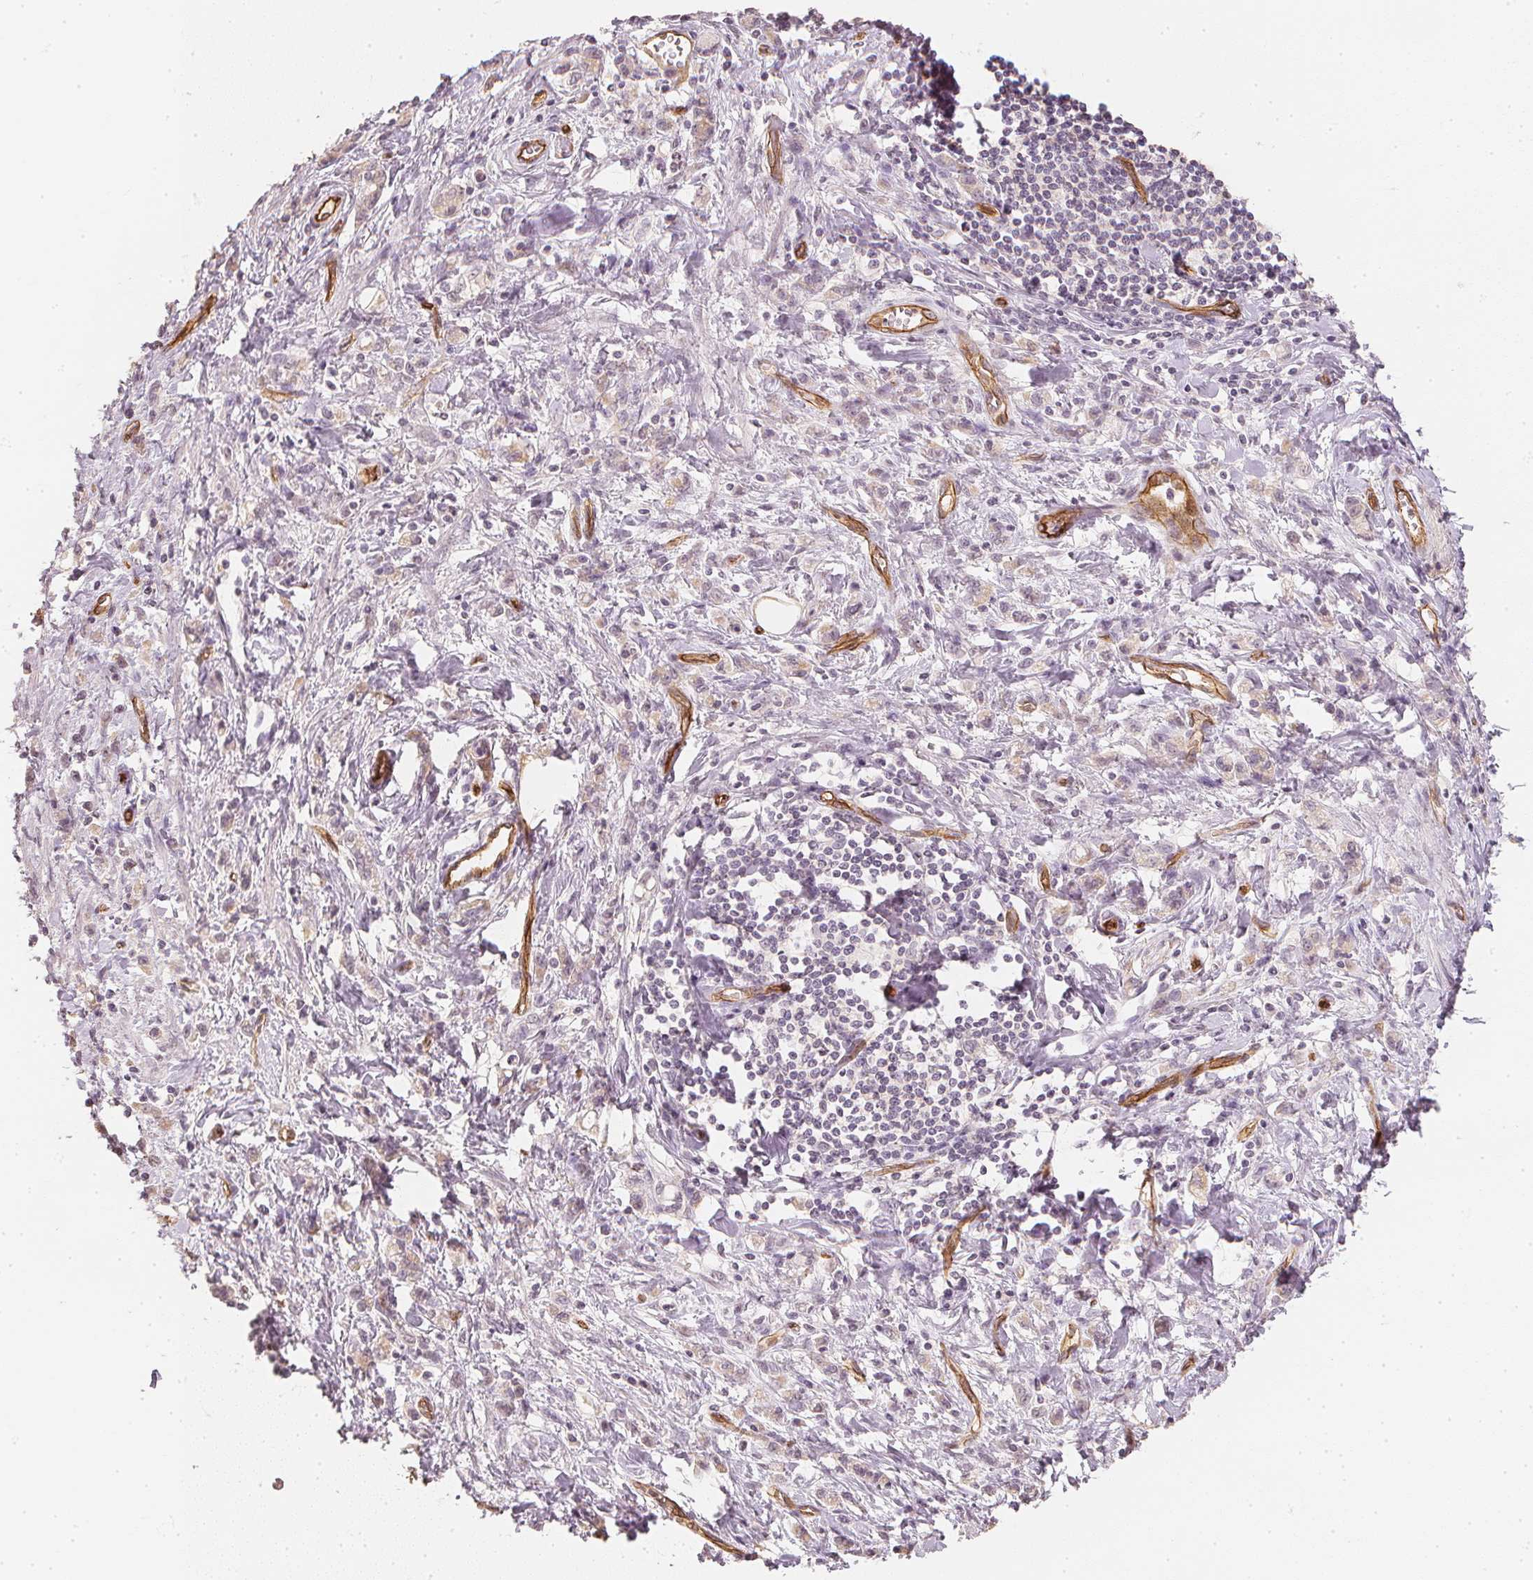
{"staining": {"intensity": "negative", "quantity": "none", "location": "none"}, "tissue": "stomach cancer", "cell_type": "Tumor cells", "image_type": "cancer", "snomed": [{"axis": "morphology", "description": "Adenocarcinoma, NOS"}, {"axis": "topography", "description": "Stomach"}], "caption": "The image exhibits no staining of tumor cells in stomach cancer.", "gene": "CIB1", "patient": {"sex": "male", "age": 77}}